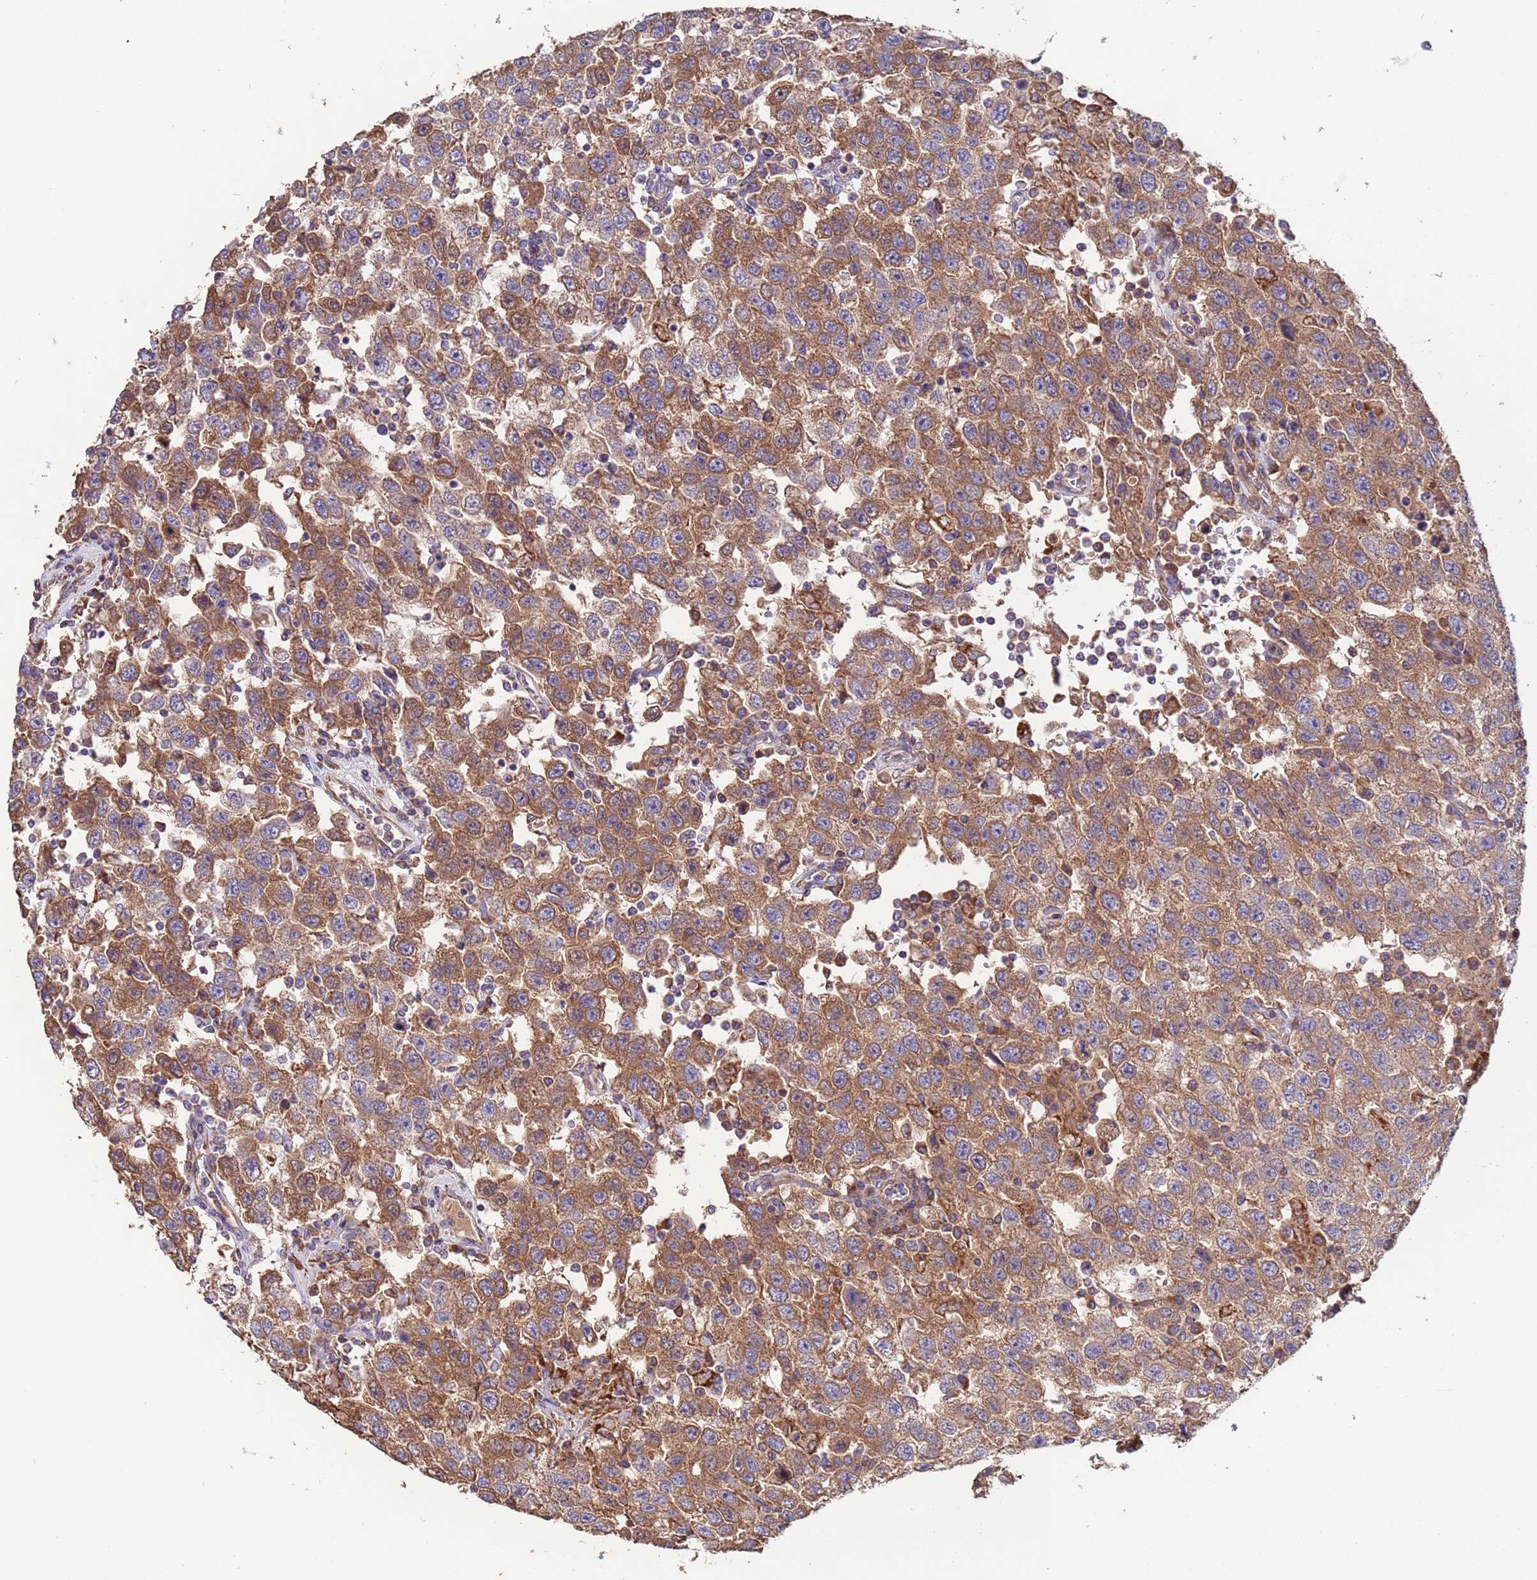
{"staining": {"intensity": "moderate", "quantity": ">75%", "location": "cytoplasmic/membranous"}, "tissue": "testis cancer", "cell_type": "Tumor cells", "image_type": "cancer", "snomed": [{"axis": "morphology", "description": "Seminoma, NOS"}, {"axis": "topography", "description": "Testis"}], "caption": "A brown stain highlights moderate cytoplasmic/membranous expression of a protein in seminoma (testis) tumor cells. (Brightfield microscopy of DAB IHC at high magnification).", "gene": "EEF1AKMT1", "patient": {"sex": "male", "age": 41}}